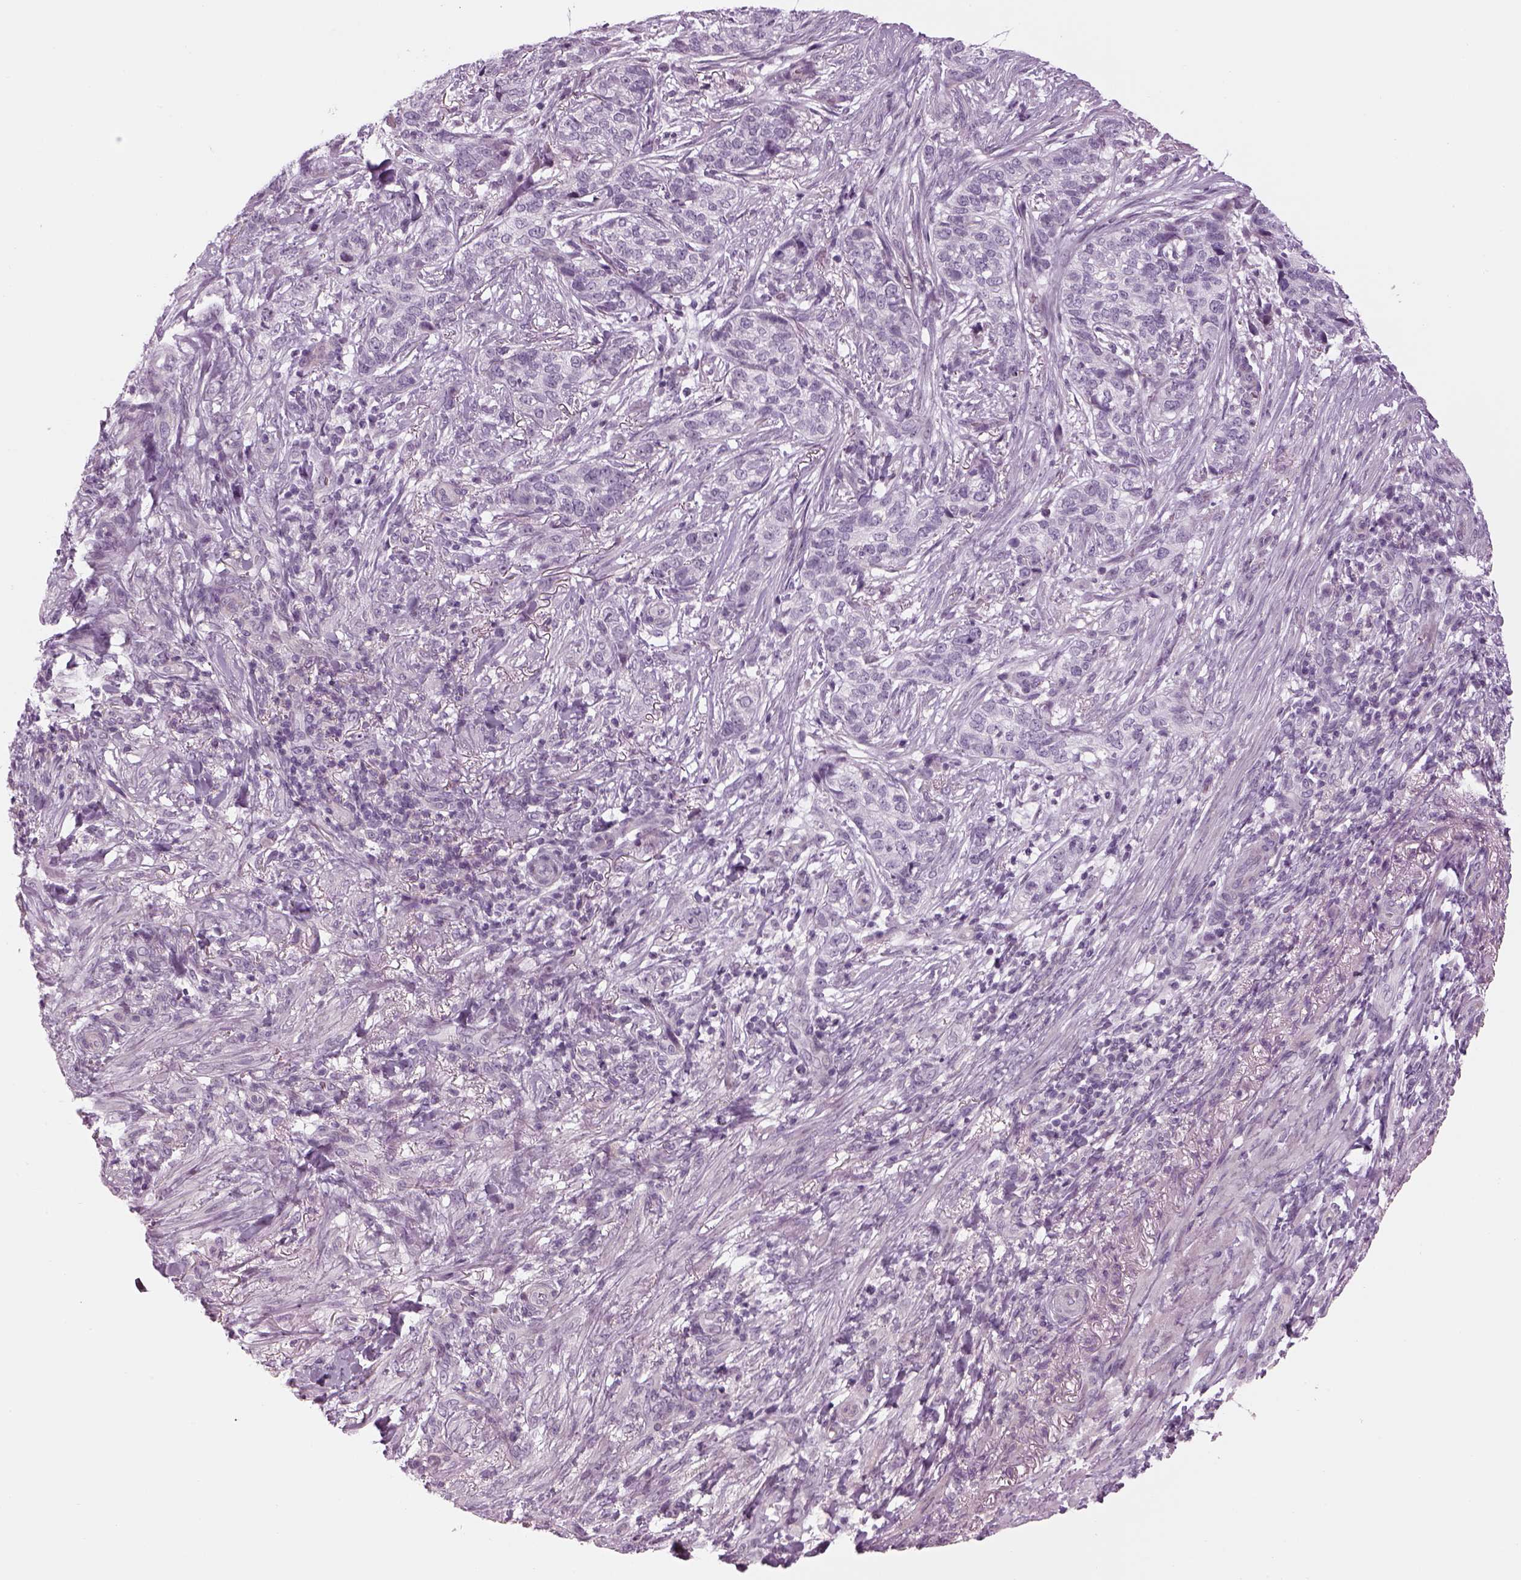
{"staining": {"intensity": "negative", "quantity": "none", "location": "none"}, "tissue": "skin cancer", "cell_type": "Tumor cells", "image_type": "cancer", "snomed": [{"axis": "morphology", "description": "Basal cell carcinoma"}, {"axis": "topography", "description": "Skin"}], "caption": "Immunohistochemistry (IHC) photomicrograph of basal cell carcinoma (skin) stained for a protein (brown), which shows no expression in tumor cells.", "gene": "LRRIQ3", "patient": {"sex": "female", "age": 69}}